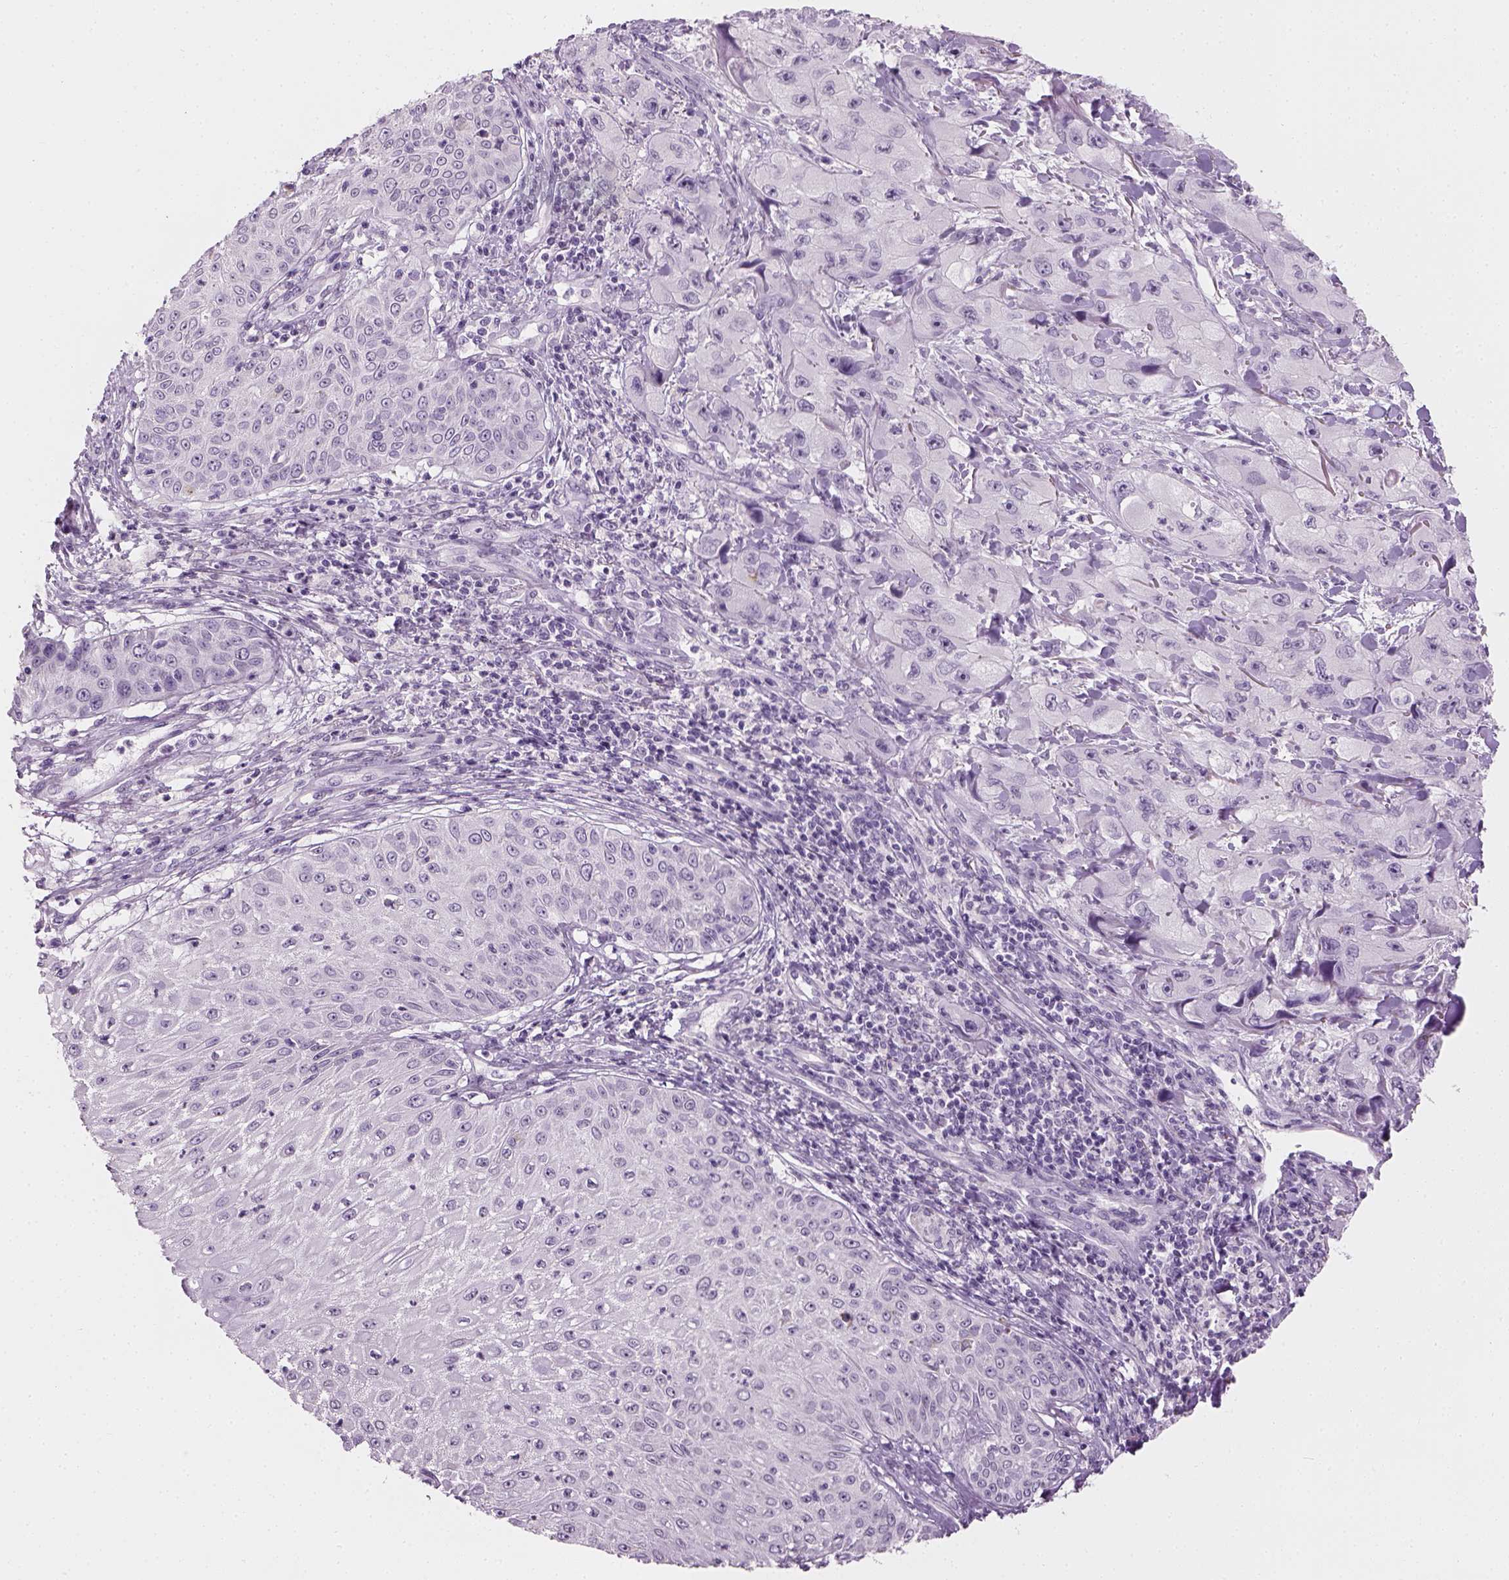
{"staining": {"intensity": "negative", "quantity": "none", "location": "none"}, "tissue": "skin cancer", "cell_type": "Tumor cells", "image_type": "cancer", "snomed": [{"axis": "morphology", "description": "Squamous cell carcinoma, NOS"}, {"axis": "topography", "description": "Skin"}, {"axis": "topography", "description": "Subcutis"}], "caption": "Tumor cells show no significant staining in skin cancer. (DAB (3,3'-diaminobenzidine) immunohistochemistry (IHC) with hematoxylin counter stain).", "gene": "TH", "patient": {"sex": "male", "age": 73}}